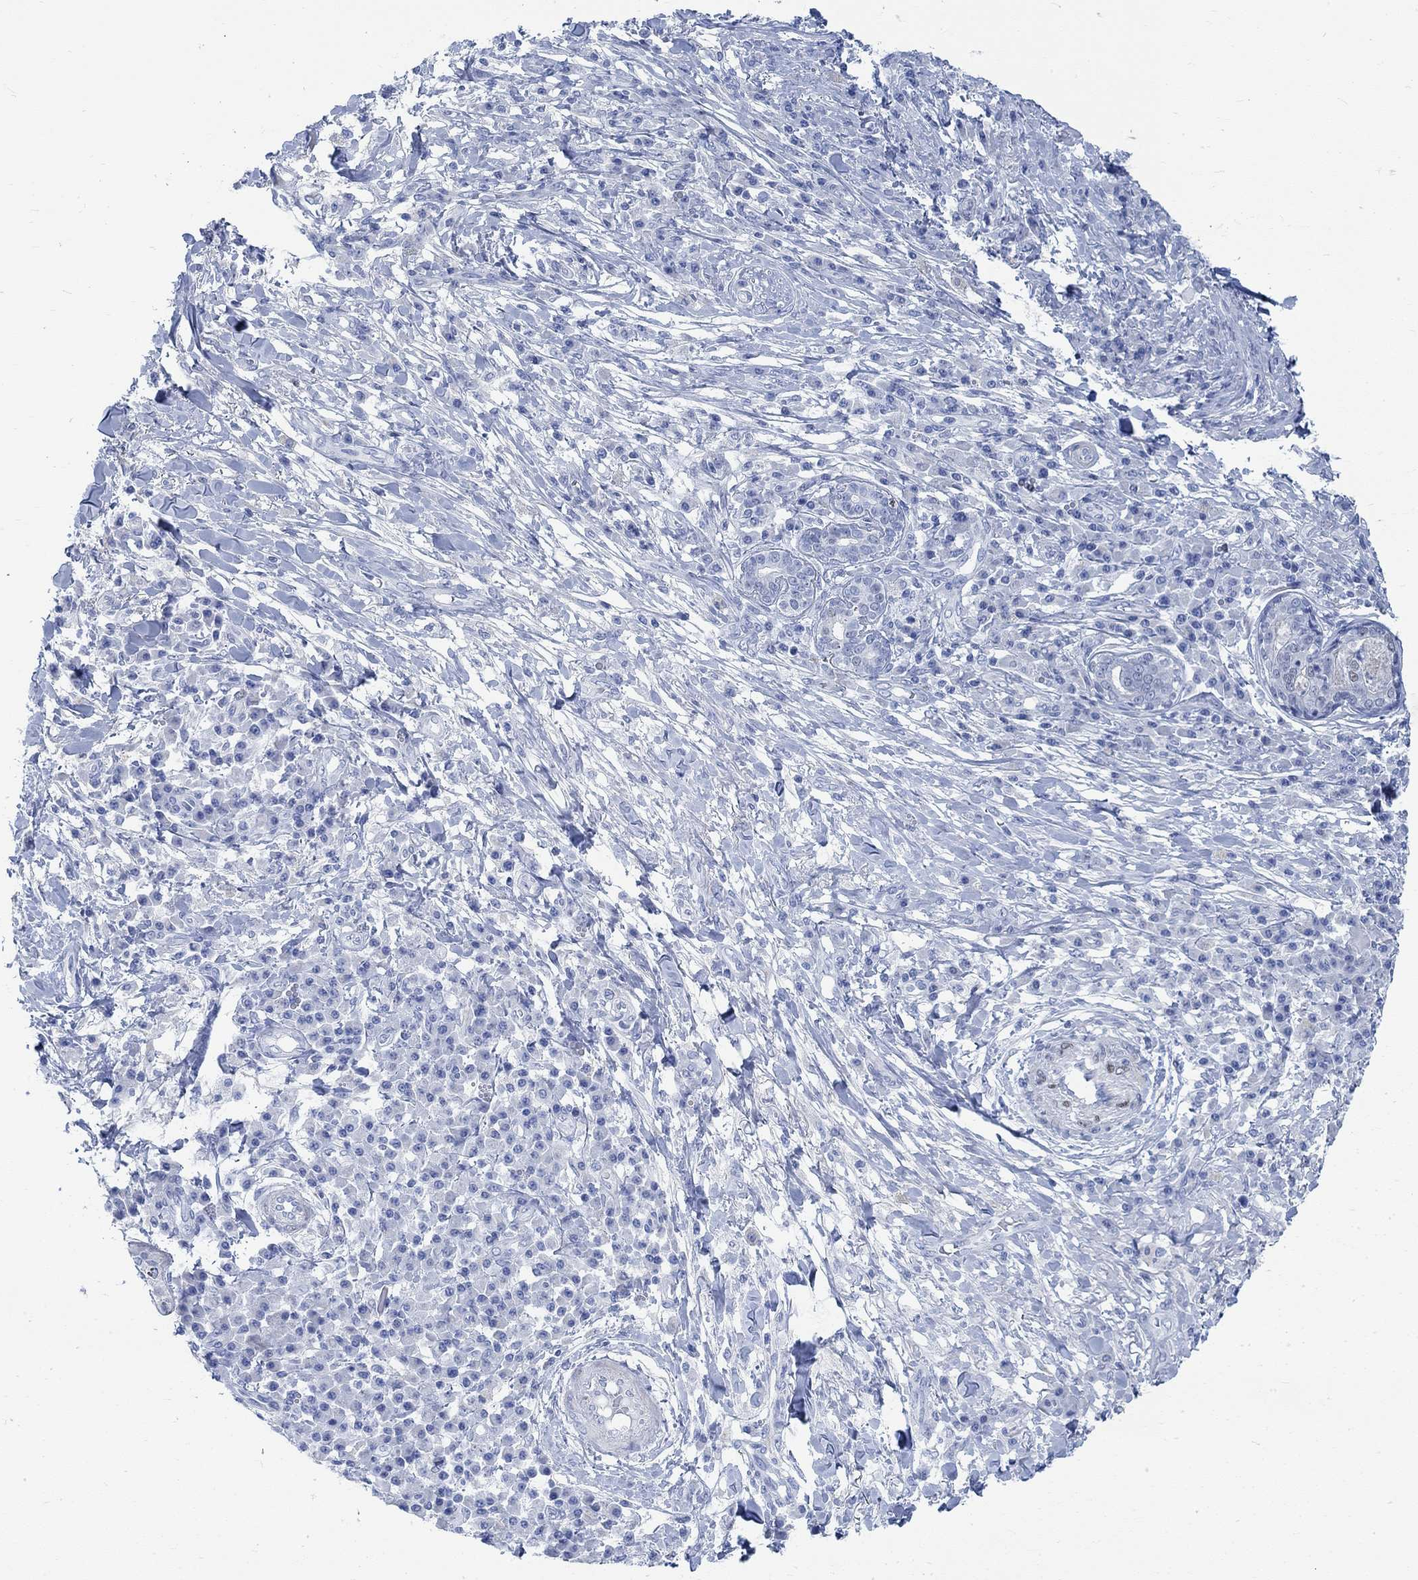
{"staining": {"intensity": "negative", "quantity": "none", "location": "none"}, "tissue": "skin cancer", "cell_type": "Tumor cells", "image_type": "cancer", "snomed": [{"axis": "morphology", "description": "Squamous cell carcinoma, NOS"}, {"axis": "topography", "description": "Skin"}], "caption": "There is no significant positivity in tumor cells of skin squamous cell carcinoma. (Brightfield microscopy of DAB (3,3'-diaminobenzidine) immunohistochemistry (IHC) at high magnification).", "gene": "RBM20", "patient": {"sex": "male", "age": 92}}